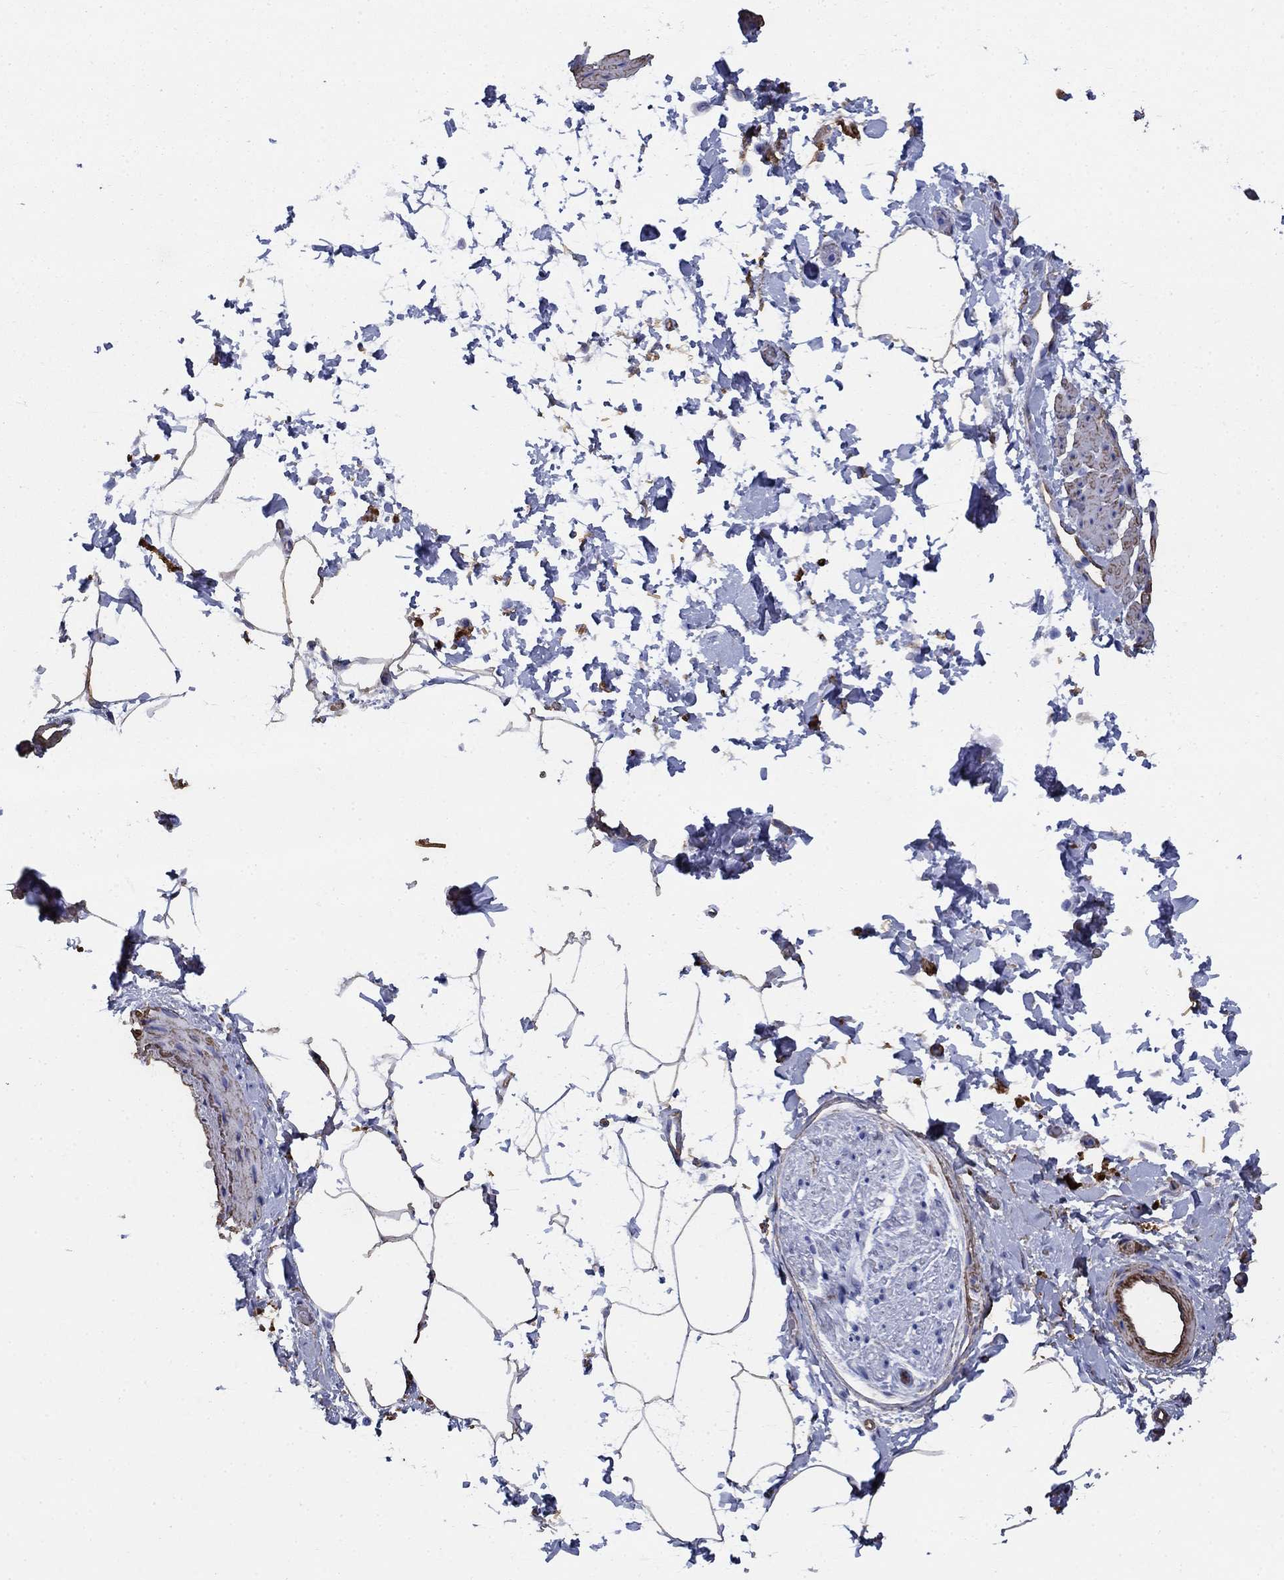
{"staining": {"intensity": "negative", "quantity": "none", "location": "none"}, "tissue": "adipose tissue", "cell_type": "Adipocytes", "image_type": "normal", "snomed": [{"axis": "morphology", "description": "Normal tissue, NOS"}, {"axis": "topography", "description": "Soft tissue"}, {"axis": "topography", "description": "Adipose tissue"}, {"axis": "topography", "description": "Vascular tissue"}, {"axis": "topography", "description": "Peripheral nerve tissue"}], "caption": "Immunohistochemistry (IHC) histopathology image of benign adipose tissue stained for a protein (brown), which shows no positivity in adipocytes. (Brightfield microscopy of DAB (3,3'-diaminobenzidine) immunohistochemistry at high magnification).", "gene": "VTN", "patient": {"sex": "male", "age": 68}}